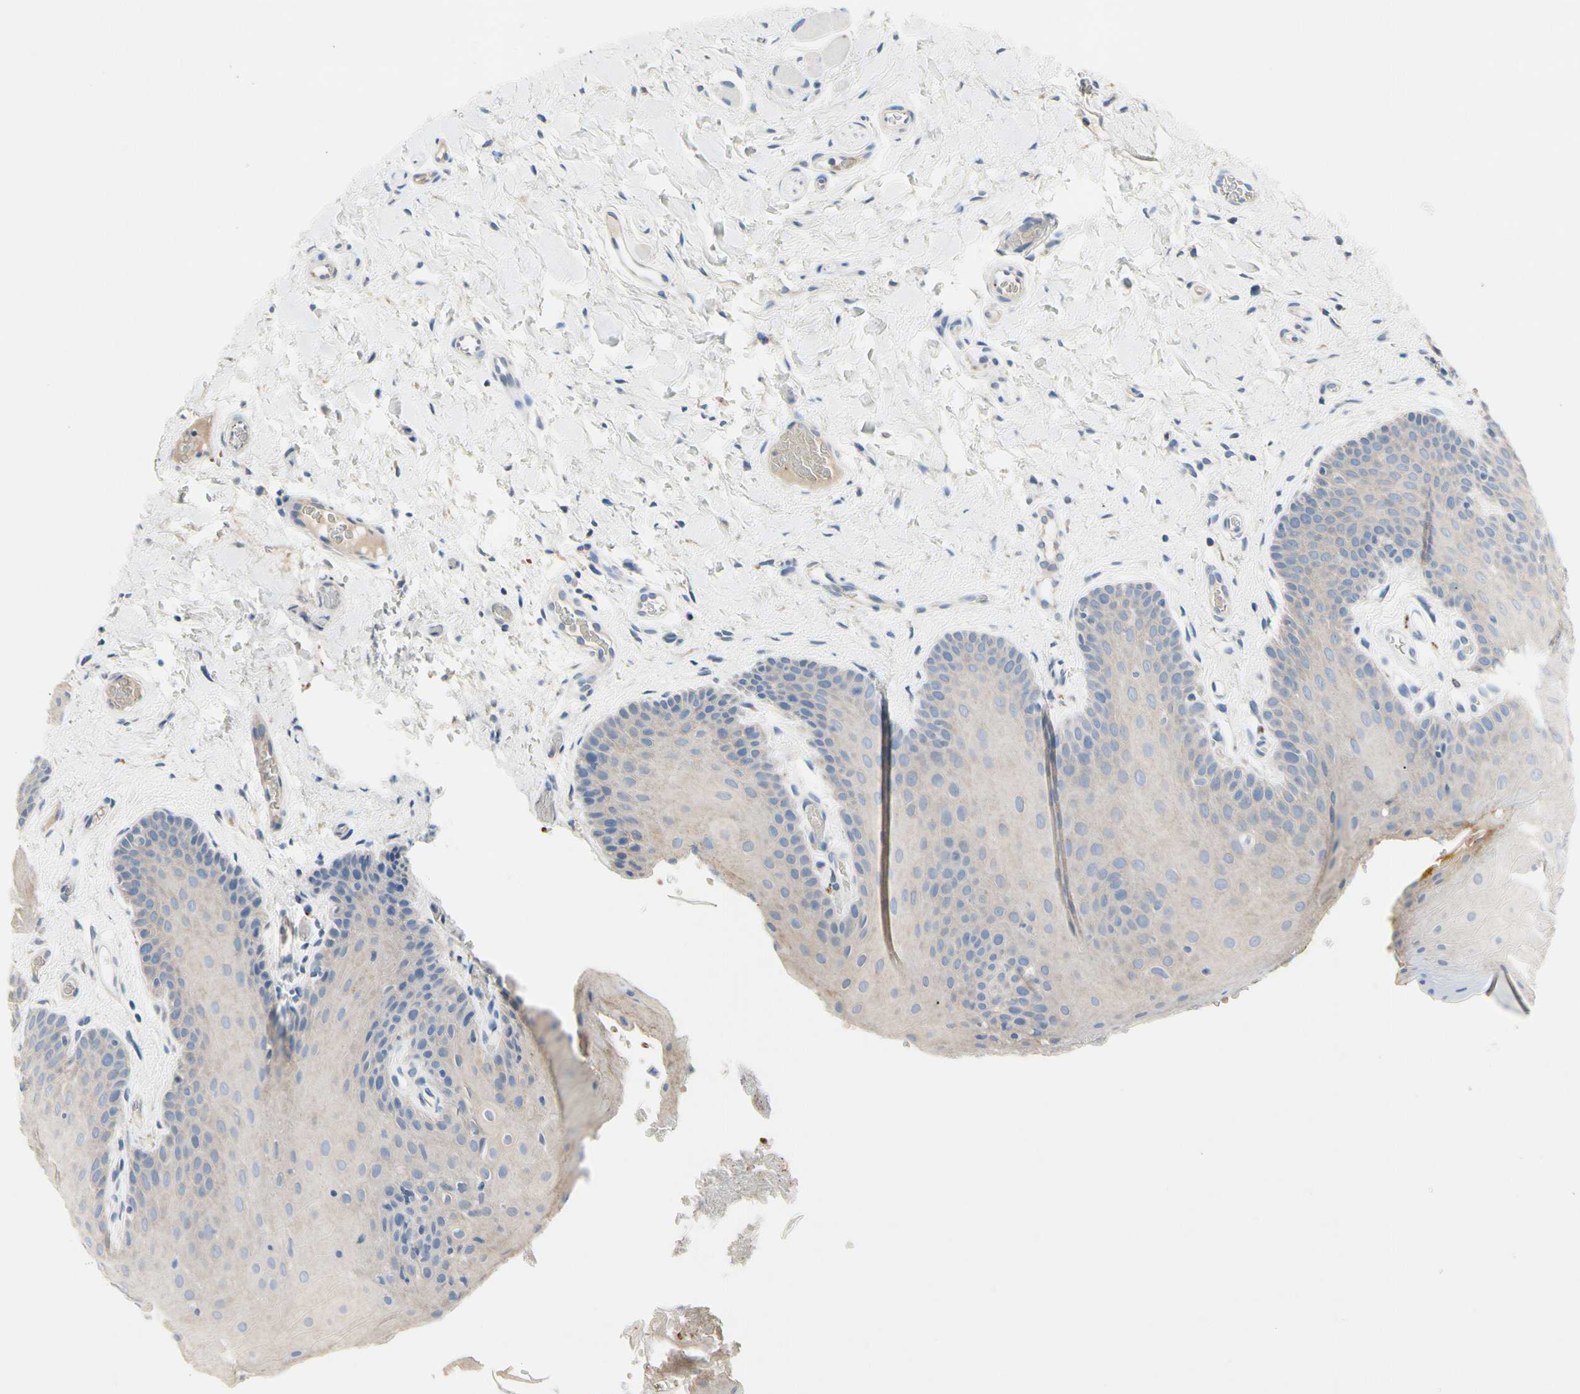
{"staining": {"intensity": "negative", "quantity": "none", "location": "none"}, "tissue": "oral mucosa", "cell_type": "Squamous epithelial cells", "image_type": "normal", "snomed": [{"axis": "morphology", "description": "Normal tissue, NOS"}, {"axis": "topography", "description": "Oral tissue"}], "caption": "Oral mucosa stained for a protein using immunohistochemistry (IHC) demonstrates no positivity squamous epithelial cells.", "gene": "RETSAT", "patient": {"sex": "male", "age": 54}}